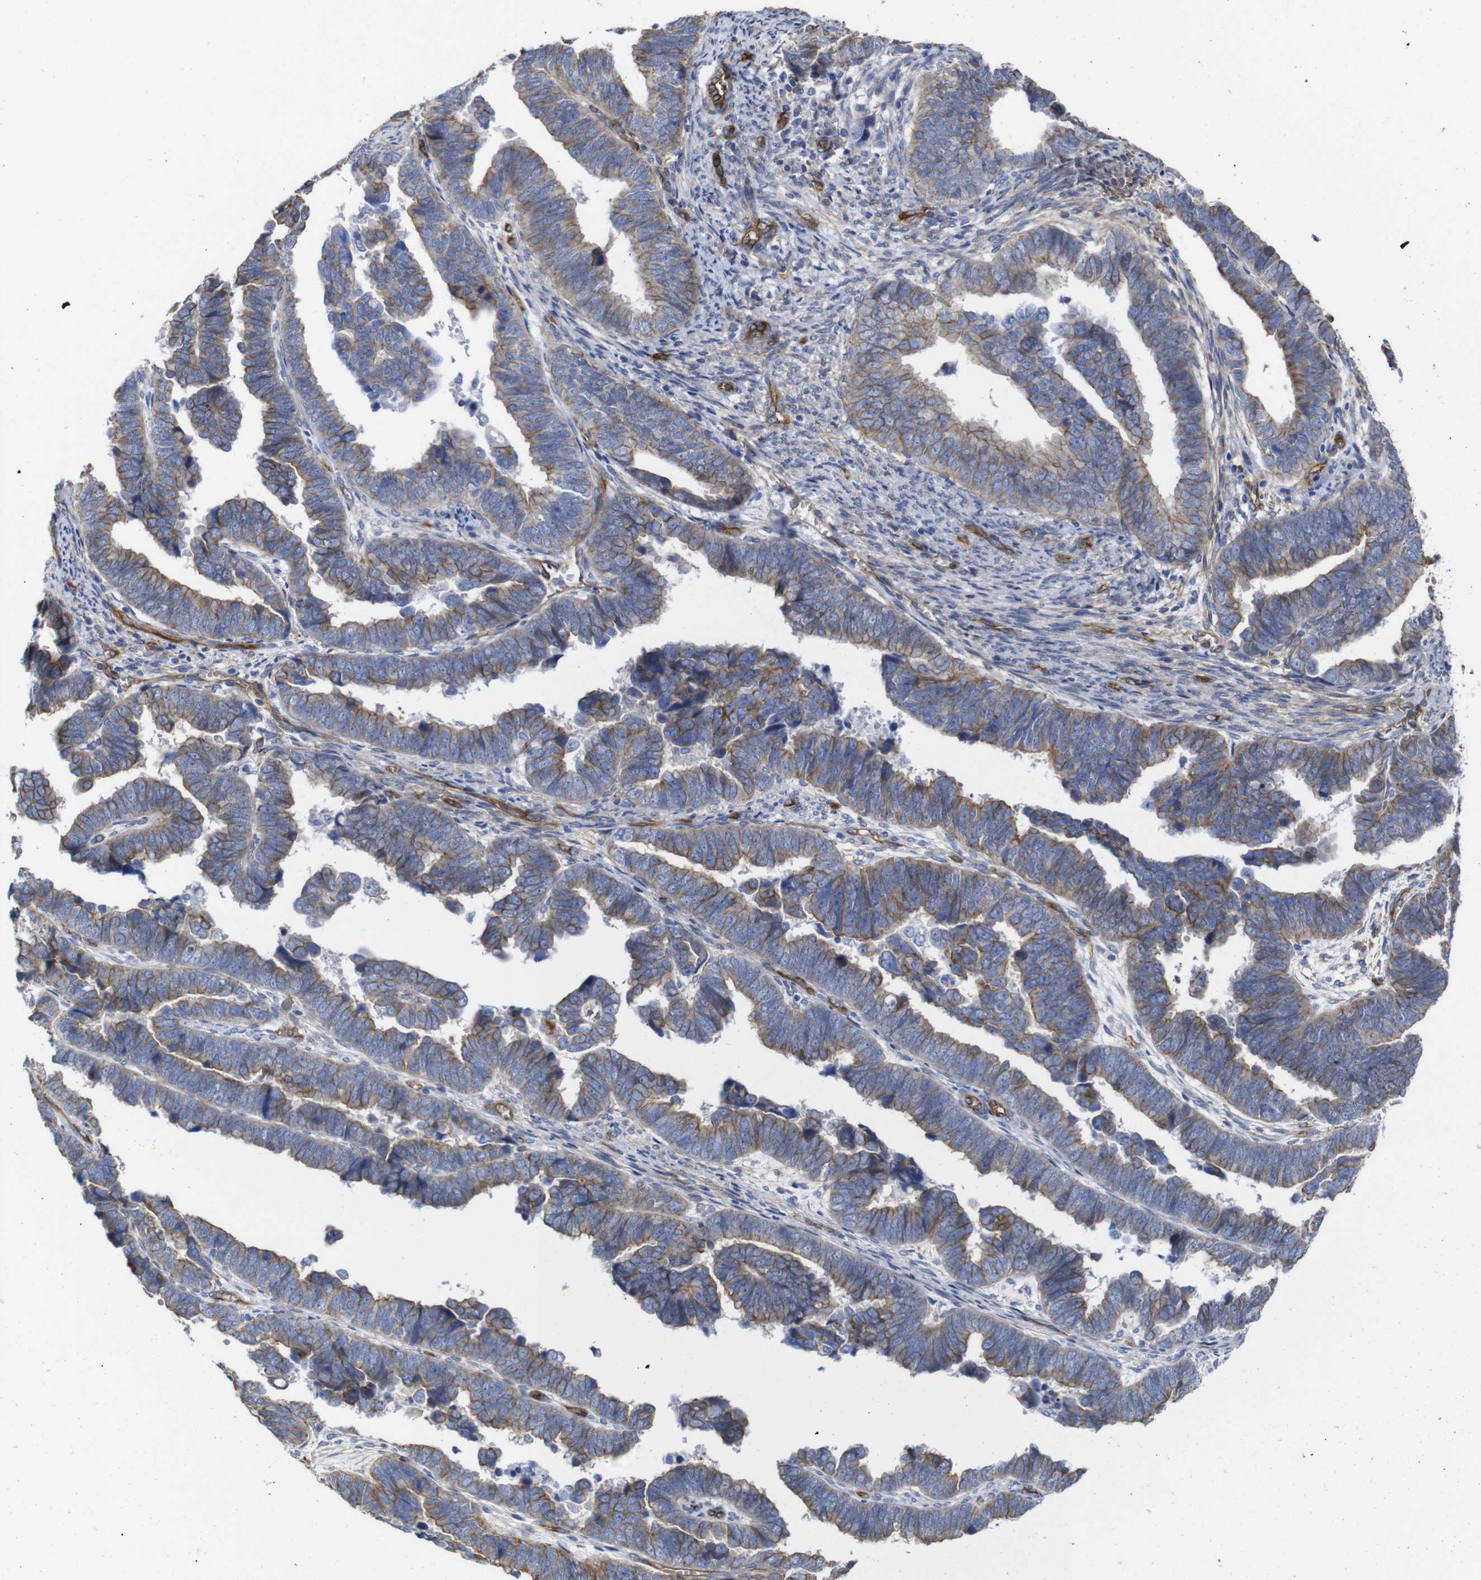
{"staining": {"intensity": "moderate", "quantity": ">75%", "location": "cytoplasmic/membranous"}, "tissue": "endometrial cancer", "cell_type": "Tumor cells", "image_type": "cancer", "snomed": [{"axis": "morphology", "description": "Adenocarcinoma, NOS"}, {"axis": "topography", "description": "Endometrium"}], "caption": "This micrograph exhibits adenocarcinoma (endometrial) stained with immunohistochemistry to label a protein in brown. The cytoplasmic/membranous of tumor cells show moderate positivity for the protein. Nuclei are counter-stained blue.", "gene": "SPTBN1", "patient": {"sex": "female", "age": 75}}